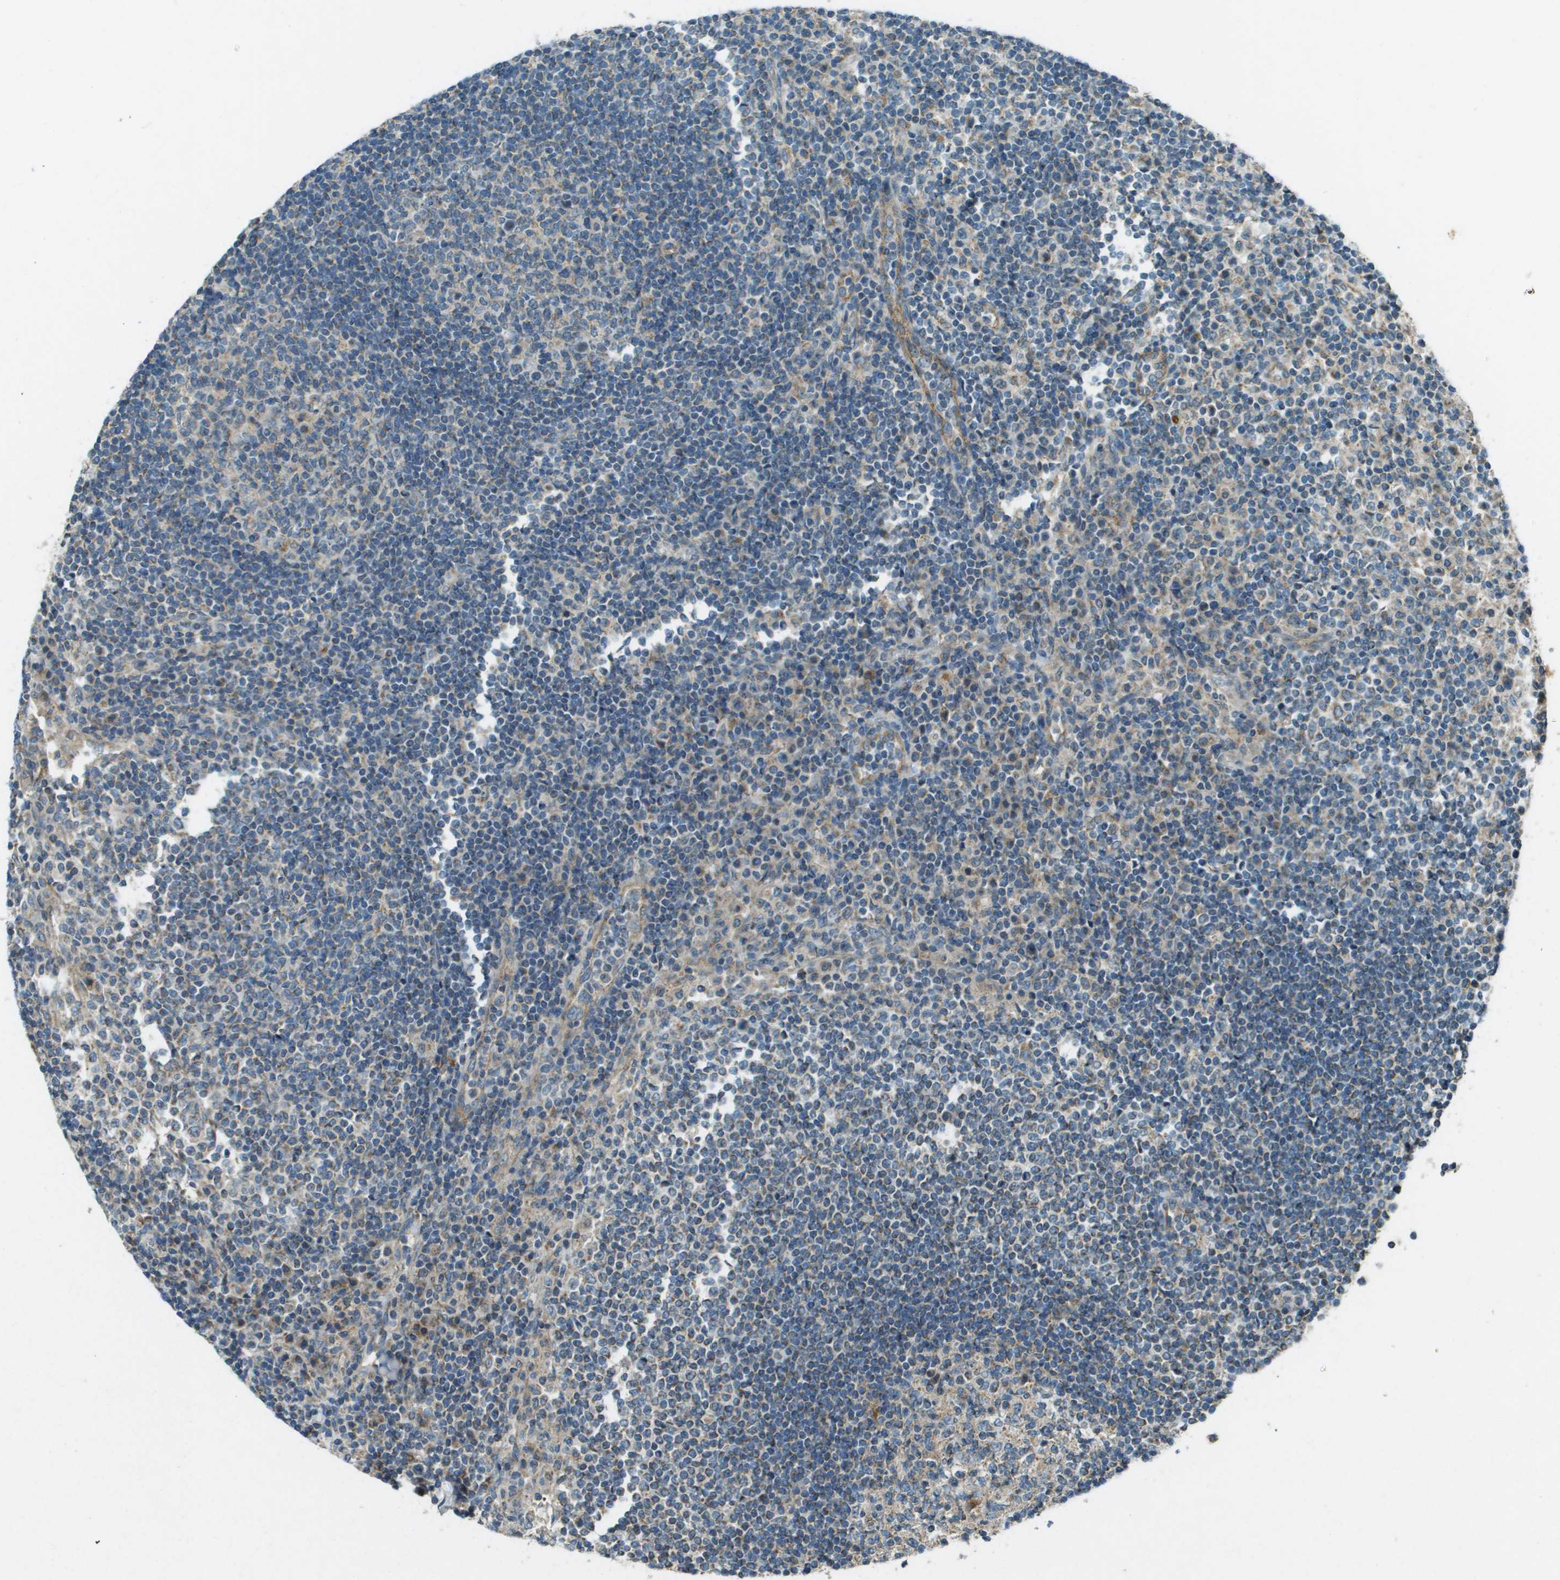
{"staining": {"intensity": "weak", "quantity": "25%-75%", "location": "cytoplasmic/membranous"}, "tissue": "lymph node", "cell_type": "Germinal center cells", "image_type": "normal", "snomed": [{"axis": "morphology", "description": "Normal tissue, NOS"}, {"axis": "topography", "description": "Lymph node"}], "caption": "Normal lymph node demonstrates weak cytoplasmic/membranous expression in about 25%-75% of germinal center cells, visualized by immunohistochemistry.", "gene": "MIGA1", "patient": {"sex": "female", "age": 53}}